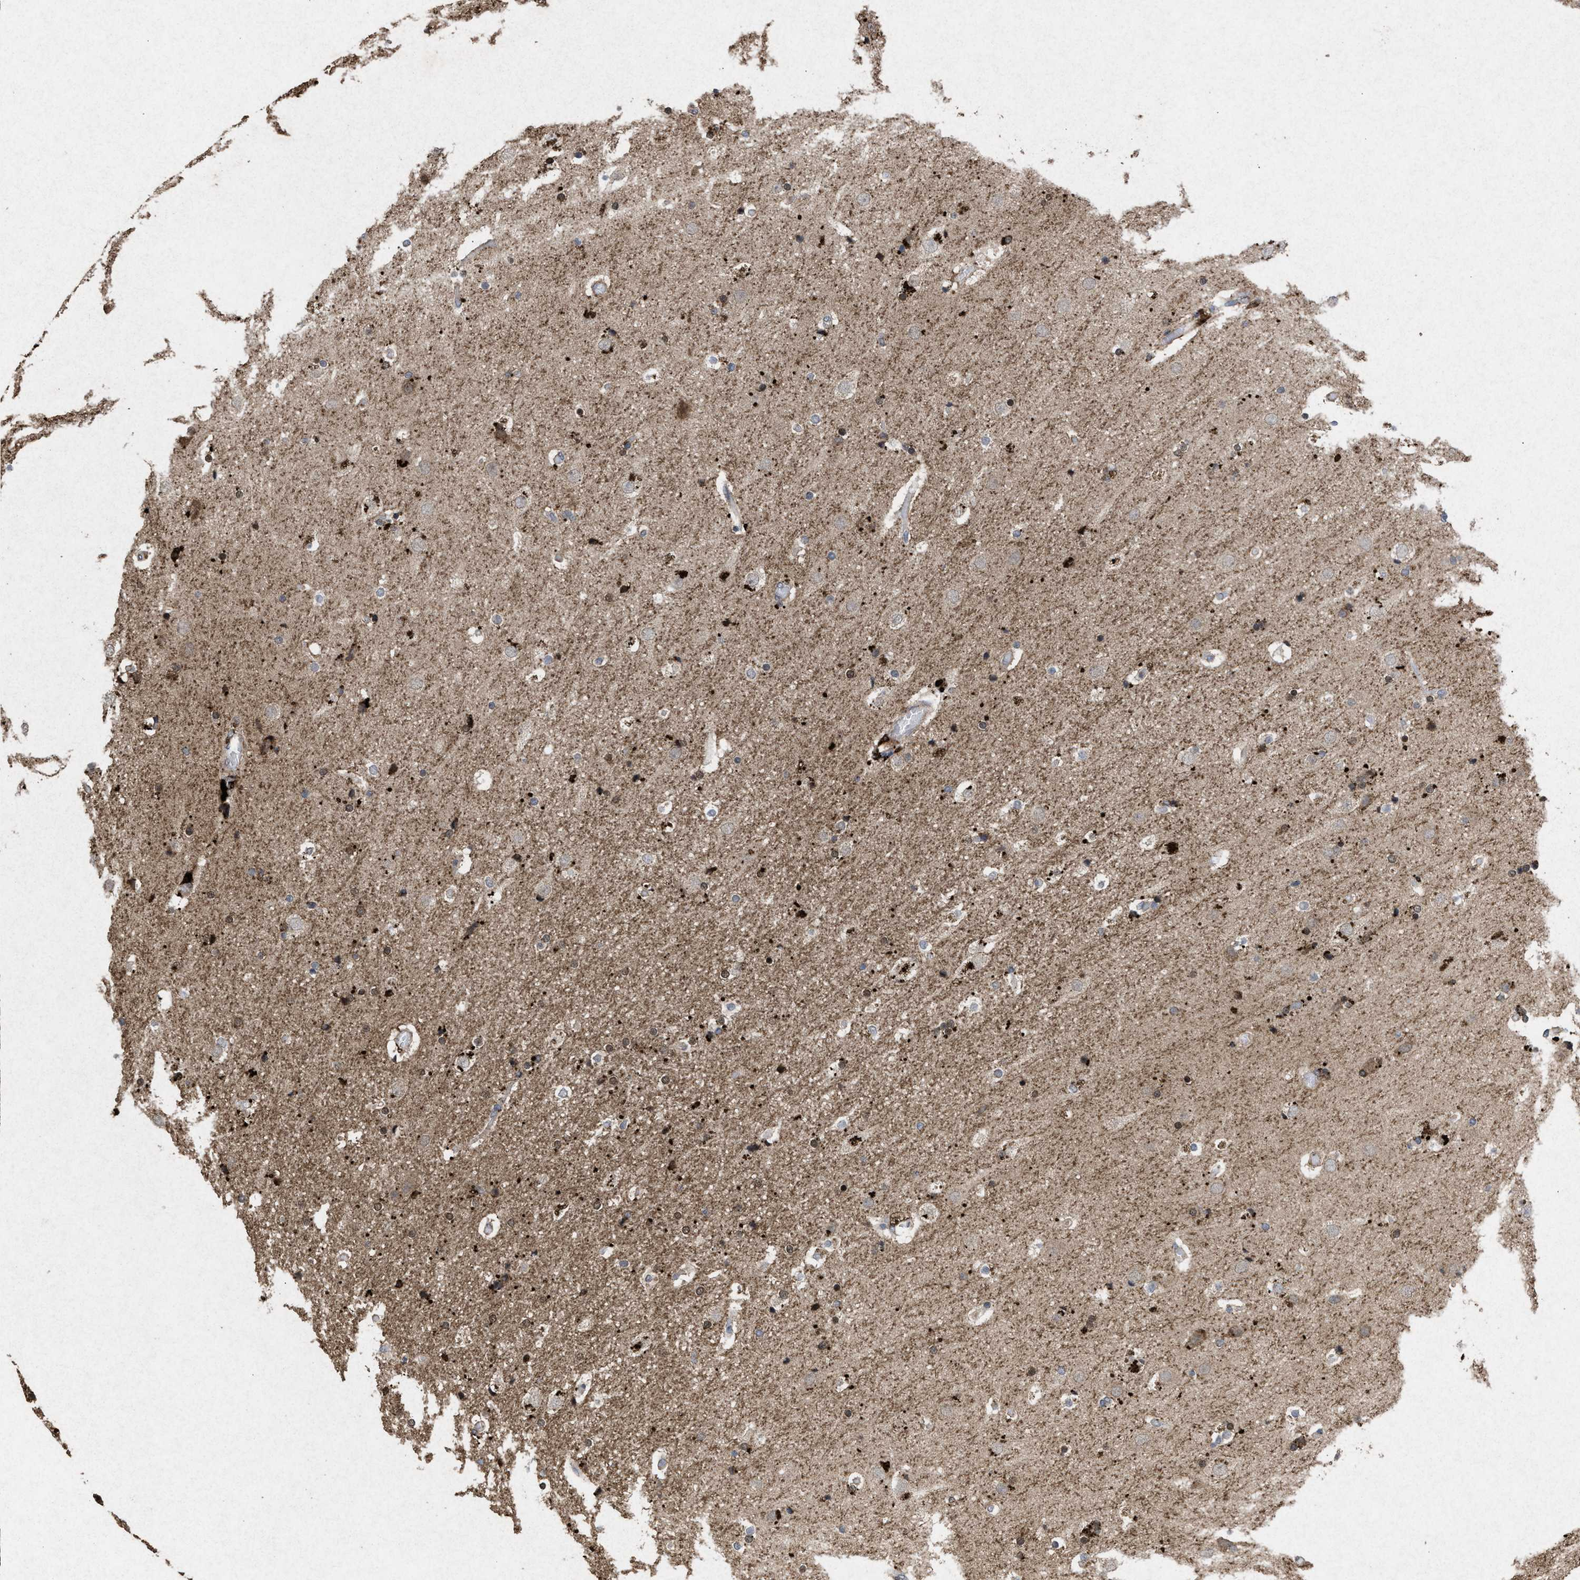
{"staining": {"intensity": "weak", "quantity": ">75%", "location": "cytoplasmic/membranous"}, "tissue": "cerebral cortex", "cell_type": "Endothelial cells", "image_type": "normal", "snomed": [{"axis": "morphology", "description": "Normal tissue, NOS"}, {"axis": "topography", "description": "Cerebral cortex"}], "caption": "Endothelial cells display low levels of weak cytoplasmic/membranous positivity in approximately >75% of cells in unremarkable human cerebral cortex.", "gene": "MSI2", "patient": {"sex": "male", "age": 57}}